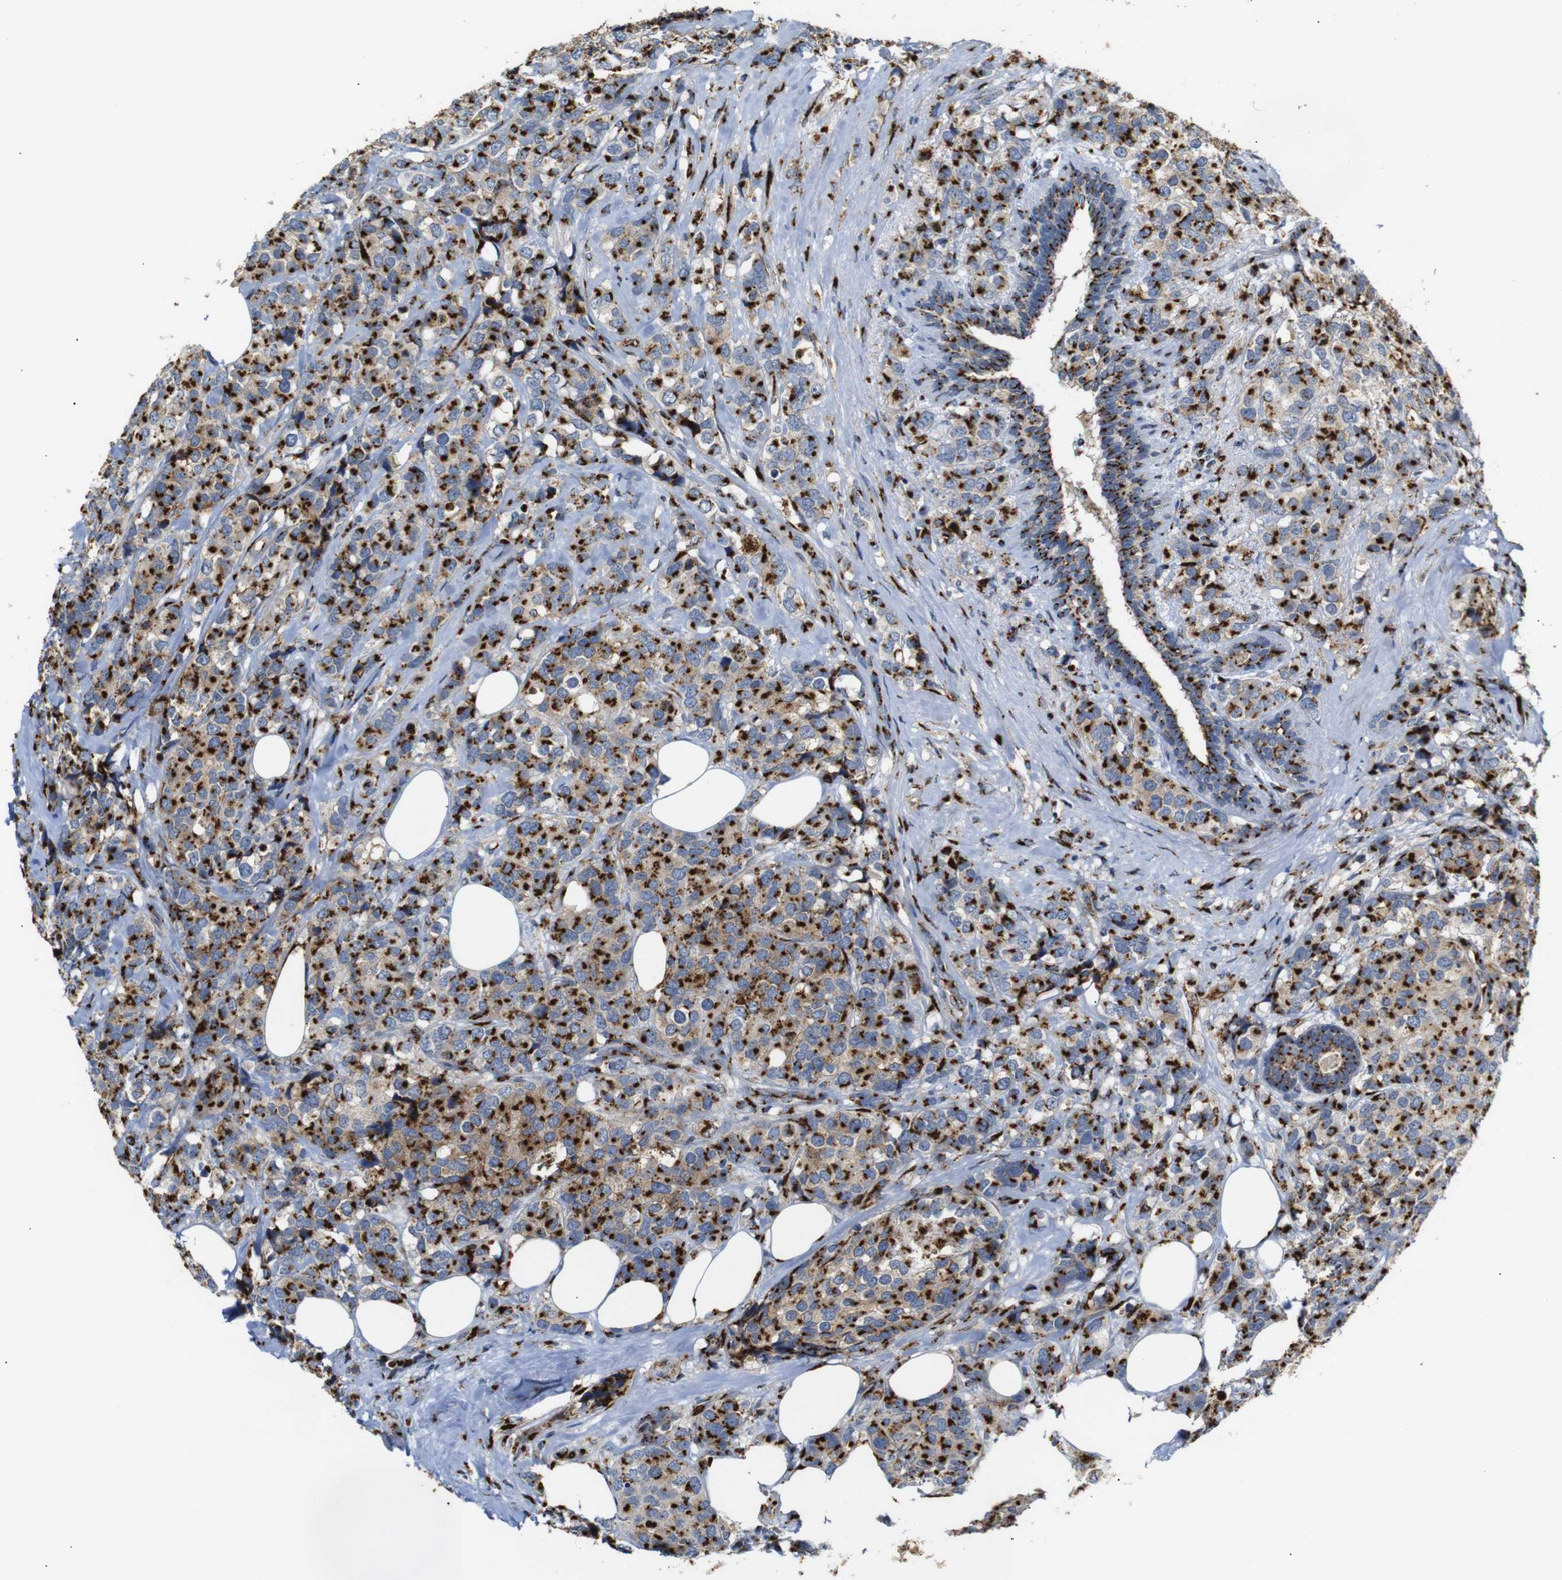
{"staining": {"intensity": "strong", "quantity": ">75%", "location": "cytoplasmic/membranous"}, "tissue": "breast cancer", "cell_type": "Tumor cells", "image_type": "cancer", "snomed": [{"axis": "morphology", "description": "Lobular carcinoma"}, {"axis": "topography", "description": "Breast"}], "caption": "Immunohistochemistry staining of breast cancer (lobular carcinoma), which exhibits high levels of strong cytoplasmic/membranous expression in about >75% of tumor cells indicating strong cytoplasmic/membranous protein expression. The staining was performed using DAB (brown) for protein detection and nuclei were counterstained in hematoxylin (blue).", "gene": "TGOLN2", "patient": {"sex": "female", "age": 59}}